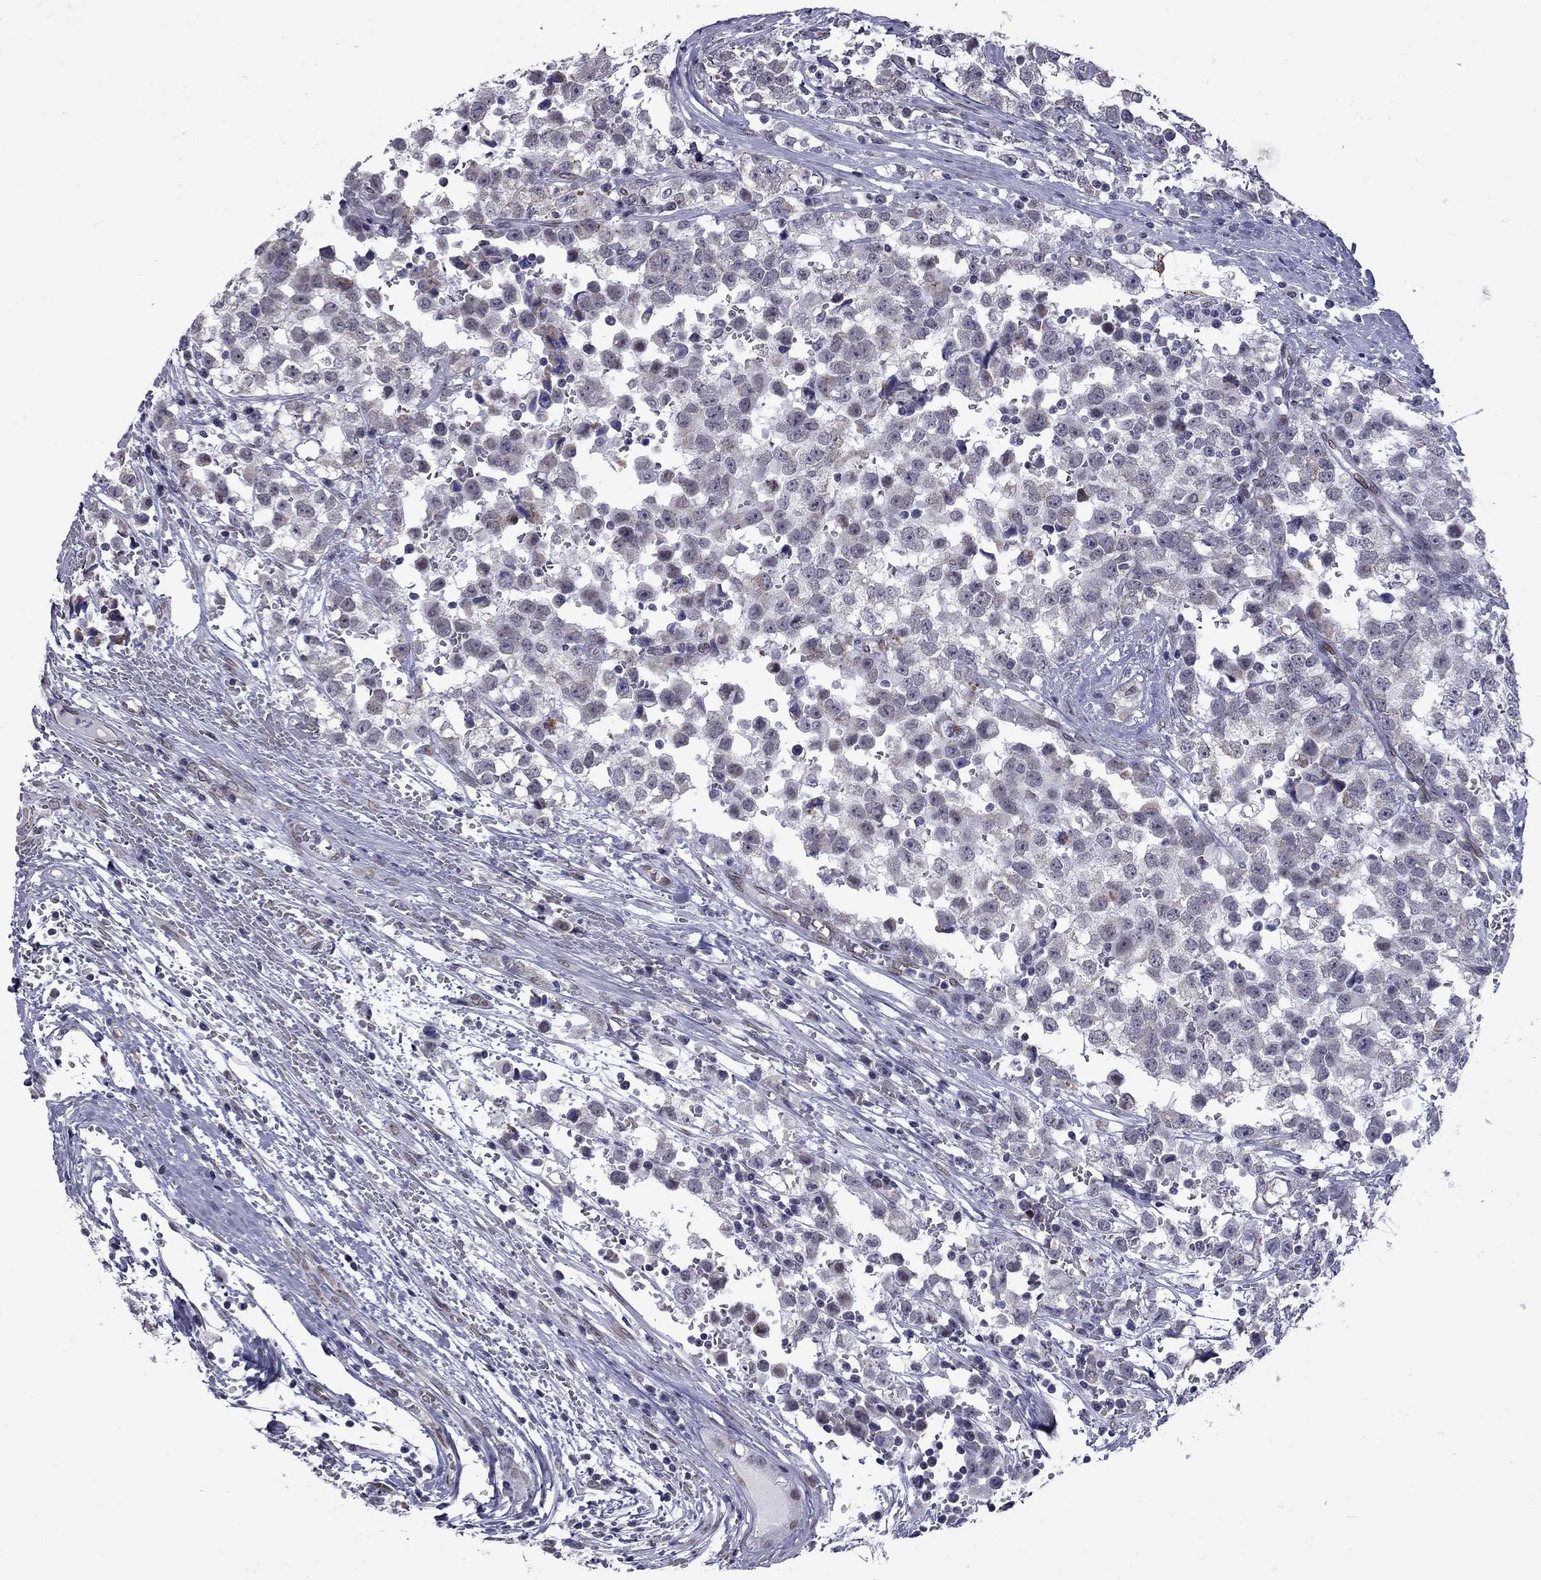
{"staining": {"intensity": "weak", "quantity": "<25%", "location": "cytoplasmic/membranous"}, "tissue": "testis cancer", "cell_type": "Tumor cells", "image_type": "cancer", "snomed": [{"axis": "morphology", "description": "Seminoma, NOS"}, {"axis": "topography", "description": "Testis"}], "caption": "Seminoma (testis) was stained to show a protein in brown. There is no significant expression in tumor cells.", "gene": "CLTCL1", "patient": {"sex": "male", "age": 34}}